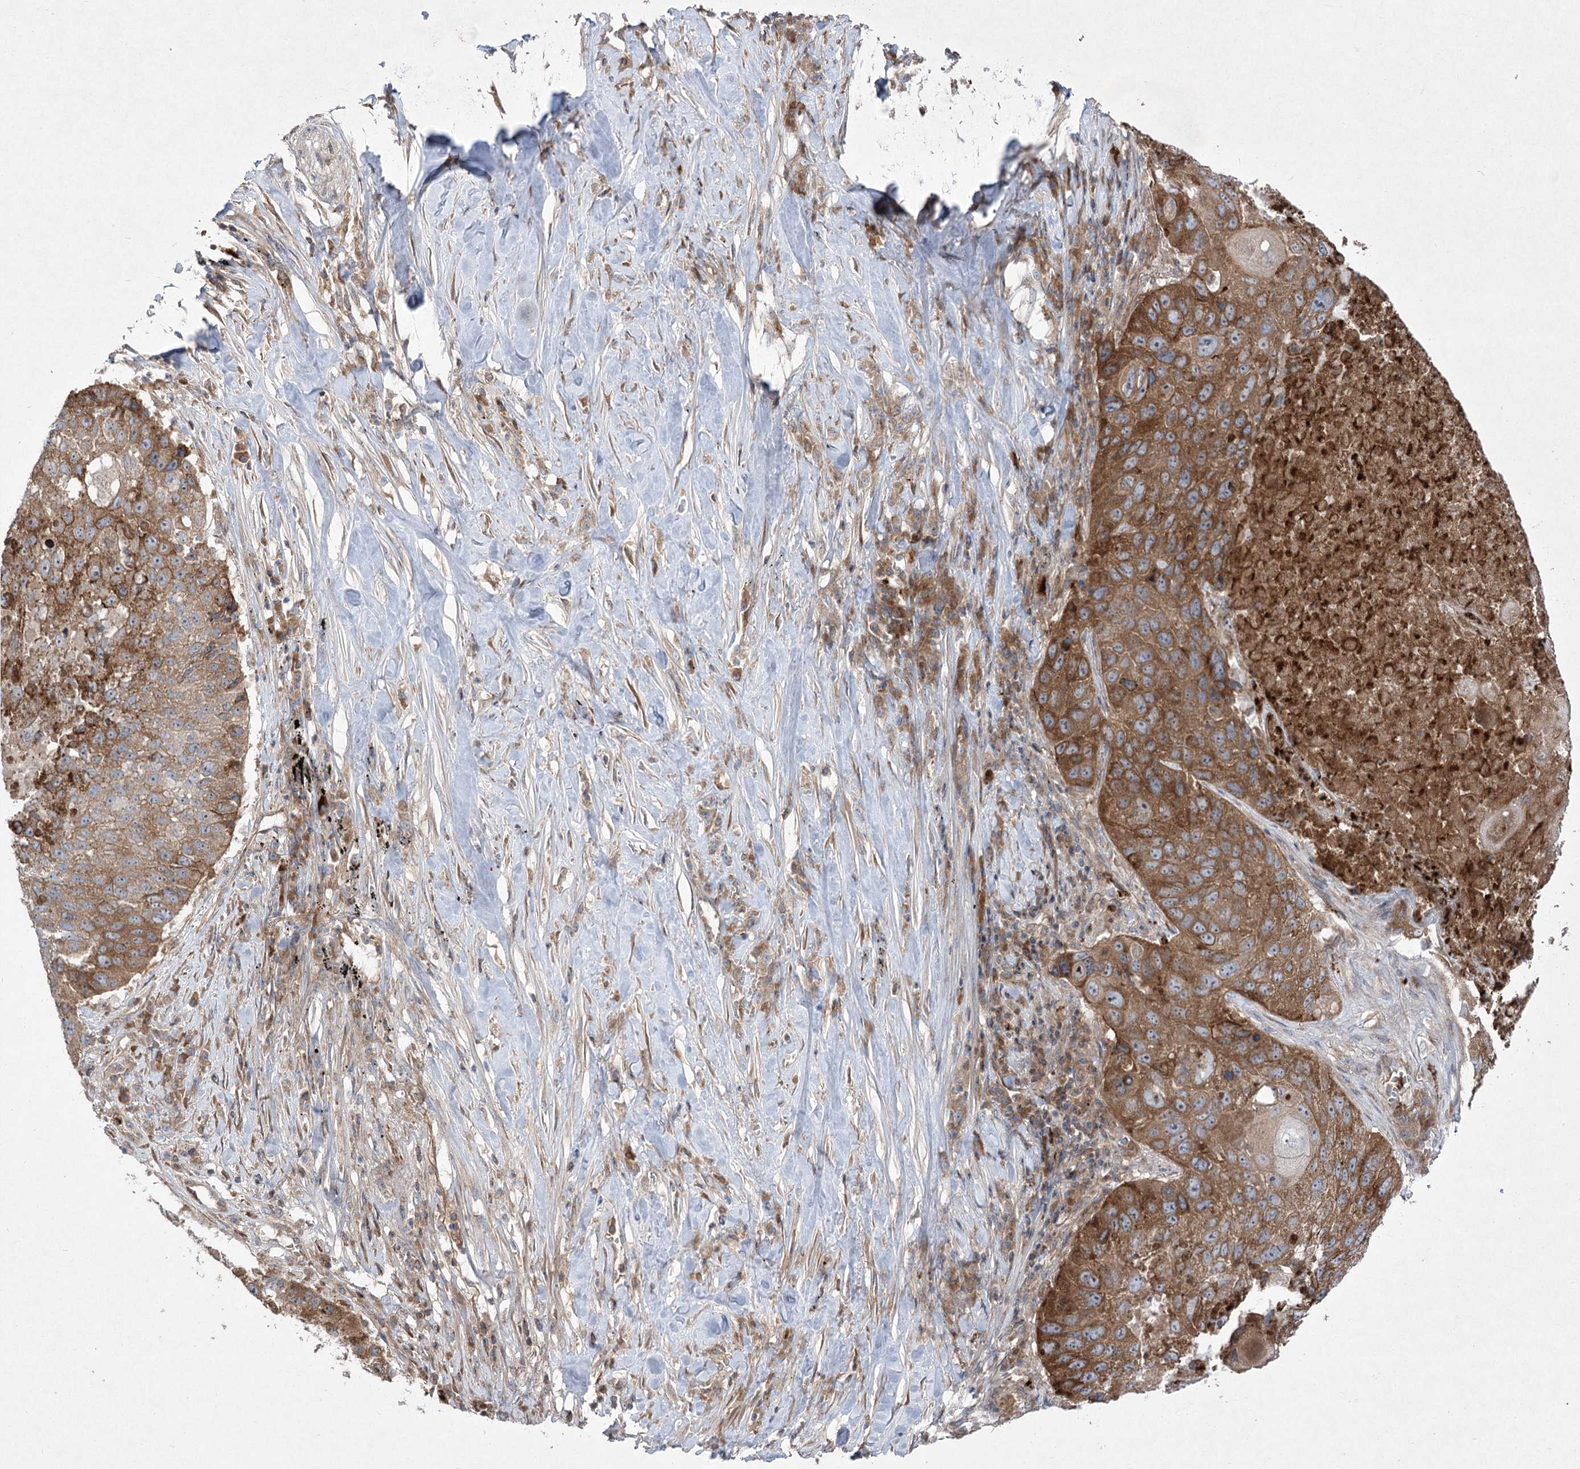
{"staining": {"intensity": "moderate", "quantity": ">75%", "location": "cytoplasmic/membranous"}, "tissue": "lung cancer", "cell_type": "Tumor cells", "image_type": "cancer", "snomed": [{"axis": "morphology", "description": "Squamous cell carcinoma, NOS"}, {"axis": "topography", "description": "Lung"}], "caption": "Protein analysis of lung cancer (squamous cell carcinoma) tissue shows moderate cytoplasmic/membranous staining in about >75% of tumor cells. (DAB (3,3'-diaminobenzidine) = brown stain, brightfield microscopy at high magnification).", "gene": "PLEKHA5", "patient": {"sex": "male", "age": 61}}